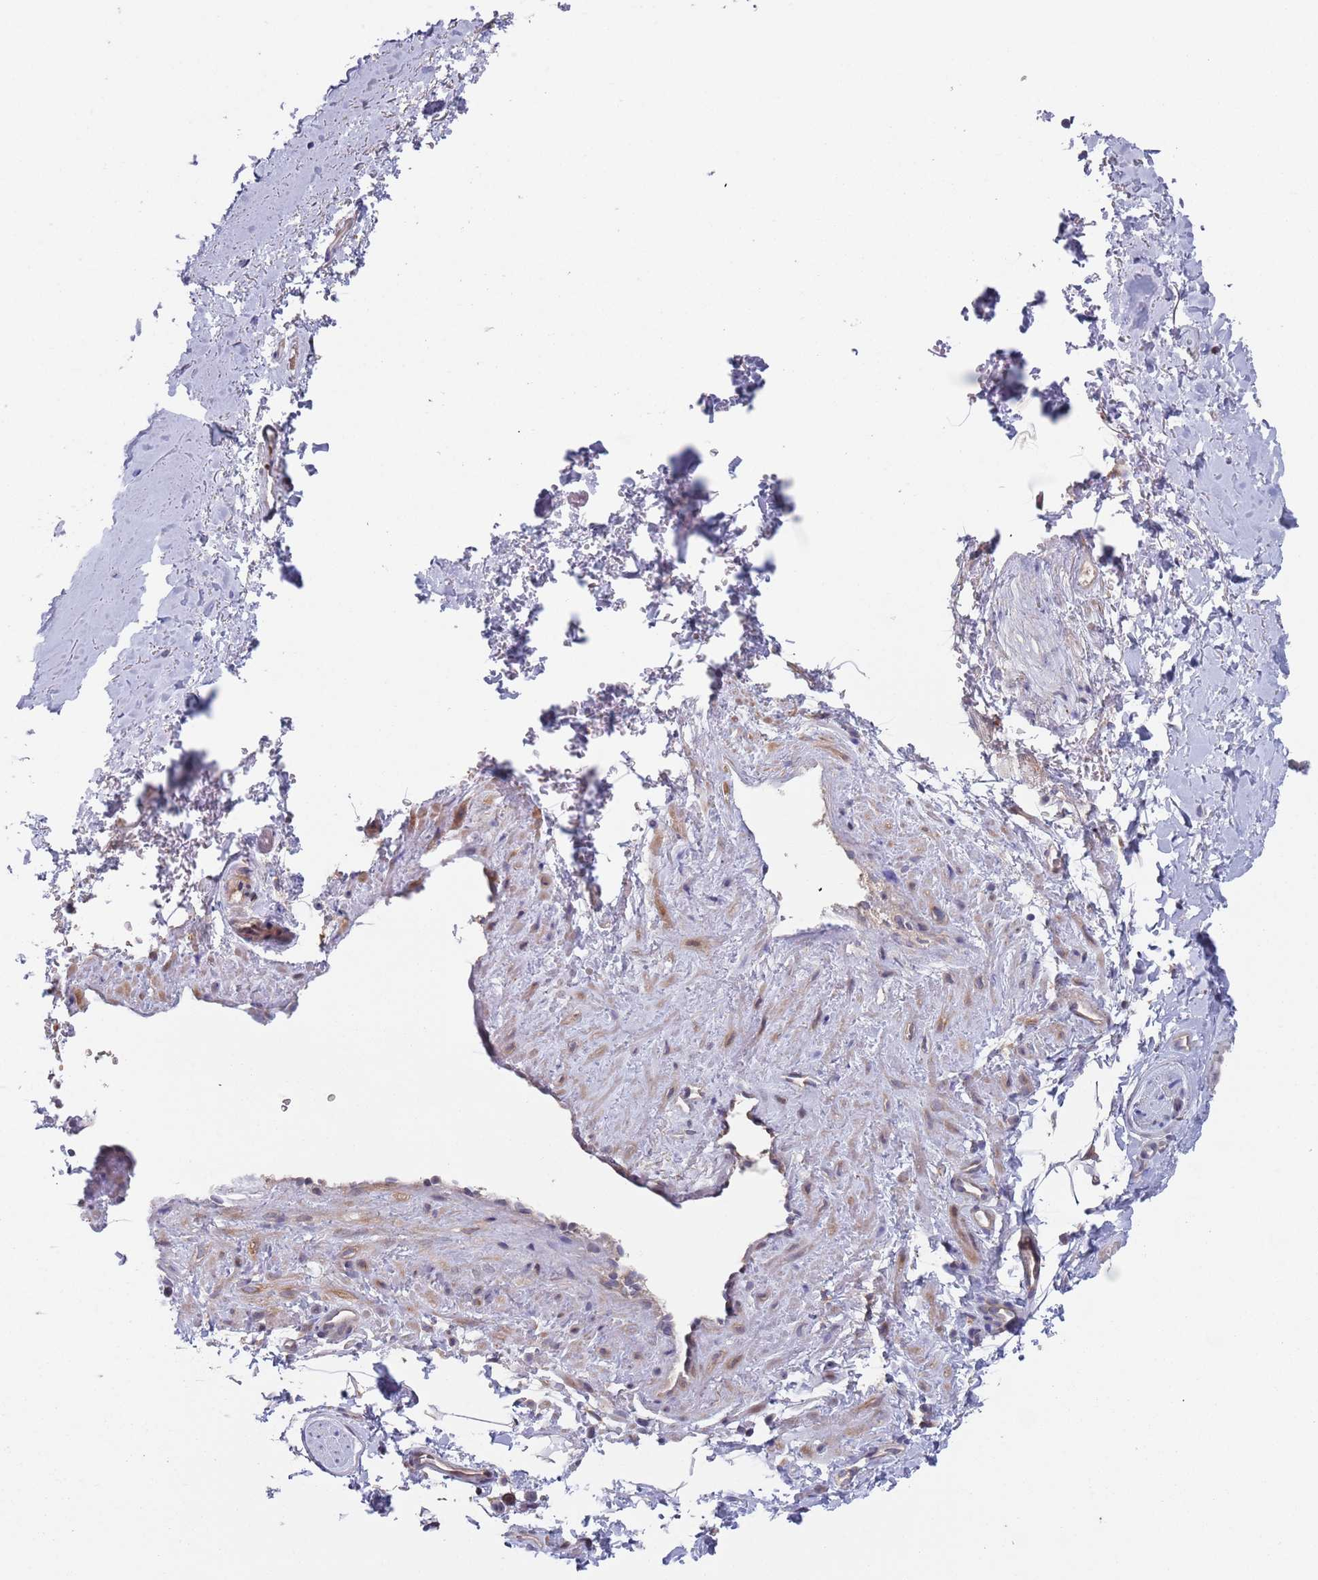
{"staining": {"intensity": "moderate", "quantity": "25%-75%", "location": "cytoplasmic/membranous"}, "tissue": "smooth muscle", "cell_type": "Smooth muscle cells", "image_type": "normal", "snomed": [{"axis": "morphology", "description": "Normal tissue, NOS"}, {"axis": "topography", "description": "Smooth muscle"}, {"axis": "topography", "description": "Peripheral nerve tissue"}], "caption": "Immunohistochemical staining of benign smooth muscle demonstrates medium levels of moderate cytoplasmic/membranous positivity in about 25%-75% of smooth muscle cells. (brown staining indicates protein expression, while blue staining denotes nuclei).", "gene": "ZNF140", "patient": {"sex": "male", "age": 69}}